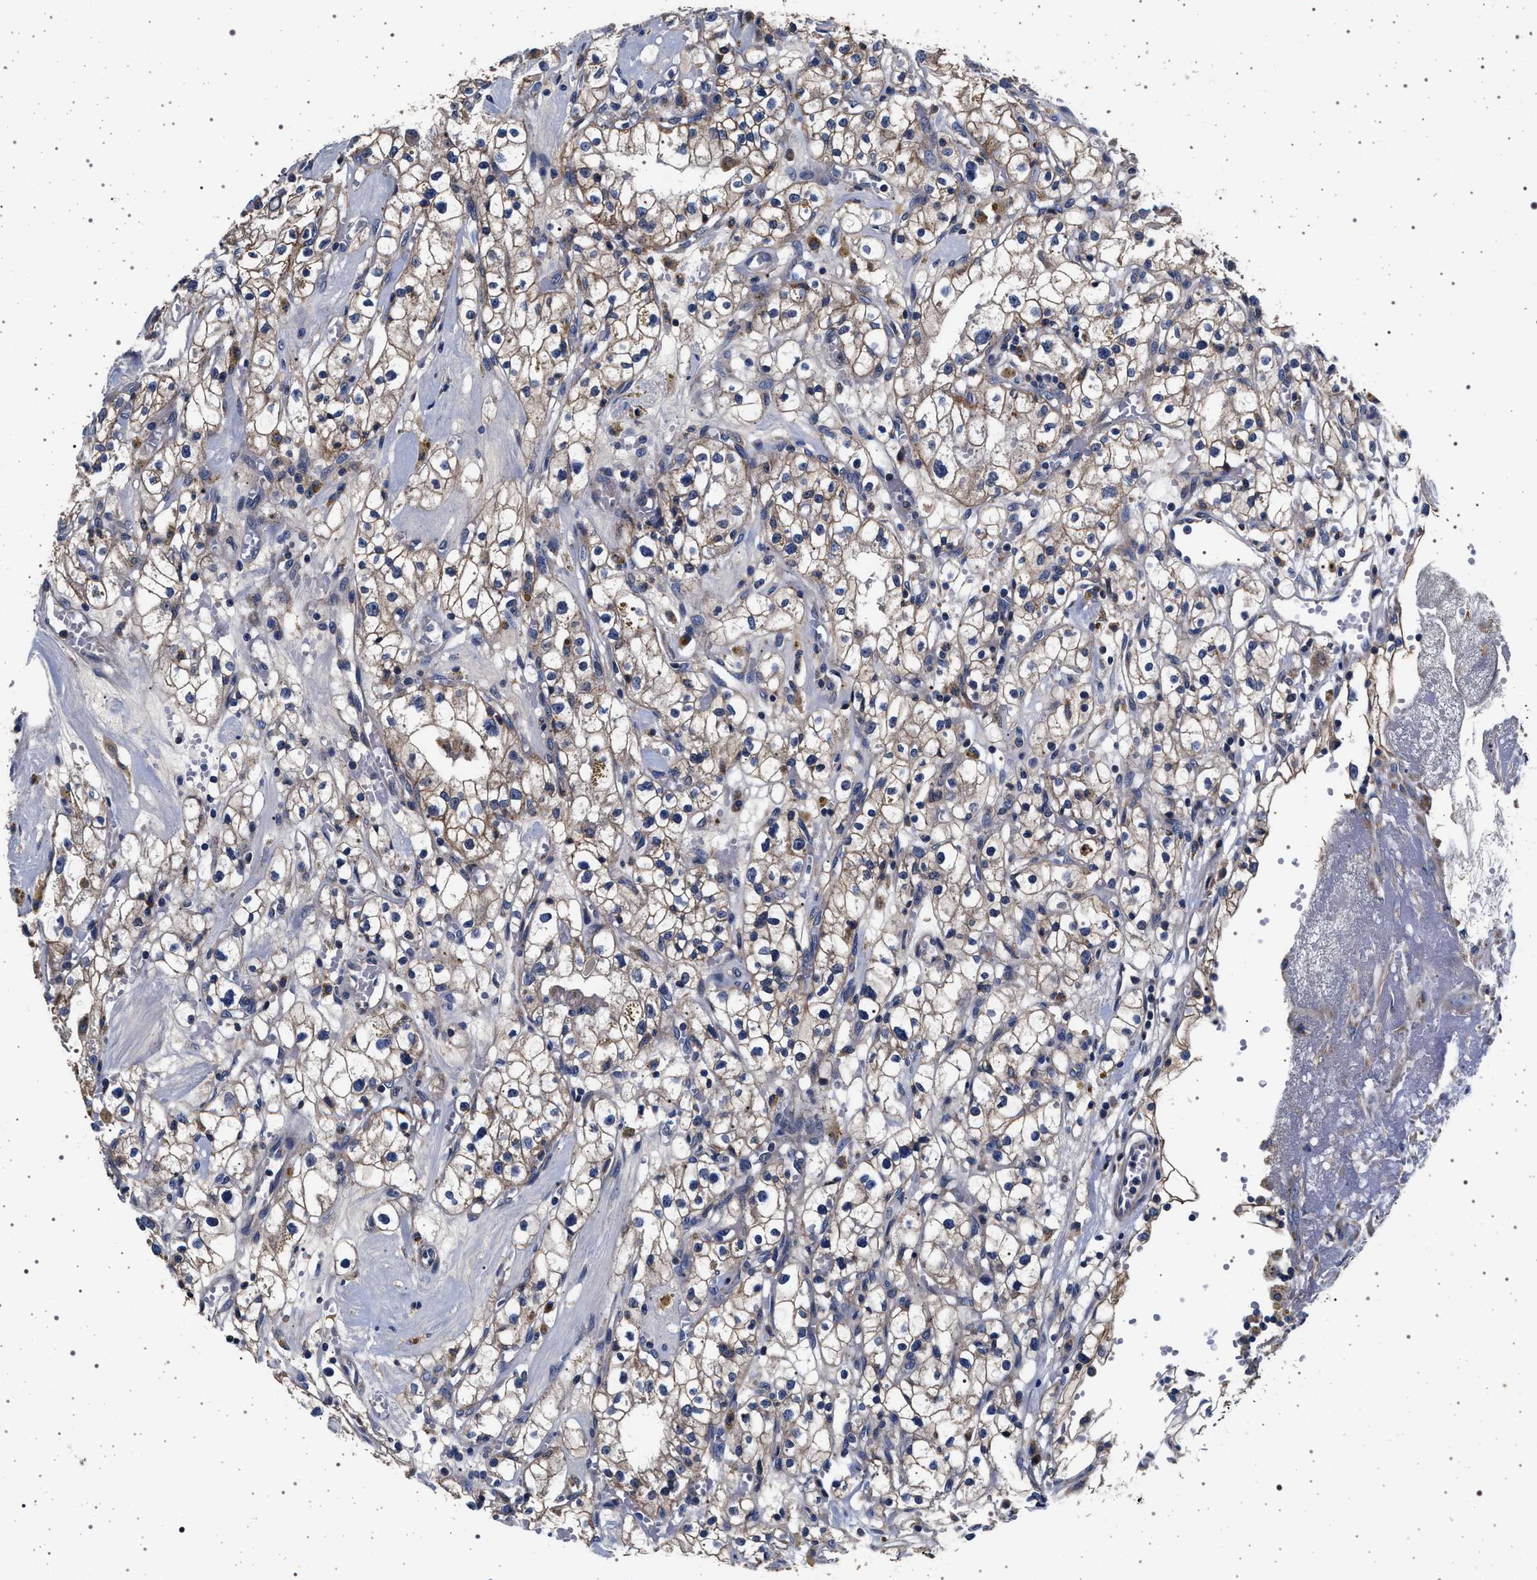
{"staining": {"intensity": "weak", "quantity": "25%-75%", "location": "cytoplasmic/membranous"}, "tissue": "renal cancer", "cell_type": "Tumor cells", "image_type": "cancer", "snomed": [{"axis": "morphology", "description": "Adenocarcinoma, NOS"}, {"axis": "topography", "description": "Kidney"}], "caption": "Immunohistochemical staining of adenocarcinoma (renal) exhibits low levels of weak cytoplasmic/membranous protein staining in approximately 25%-75% of tumor cells. Nuclei are stained in blue.", "gene": "MAP3K2", "patient": {"sex": "male", "age": 56}}